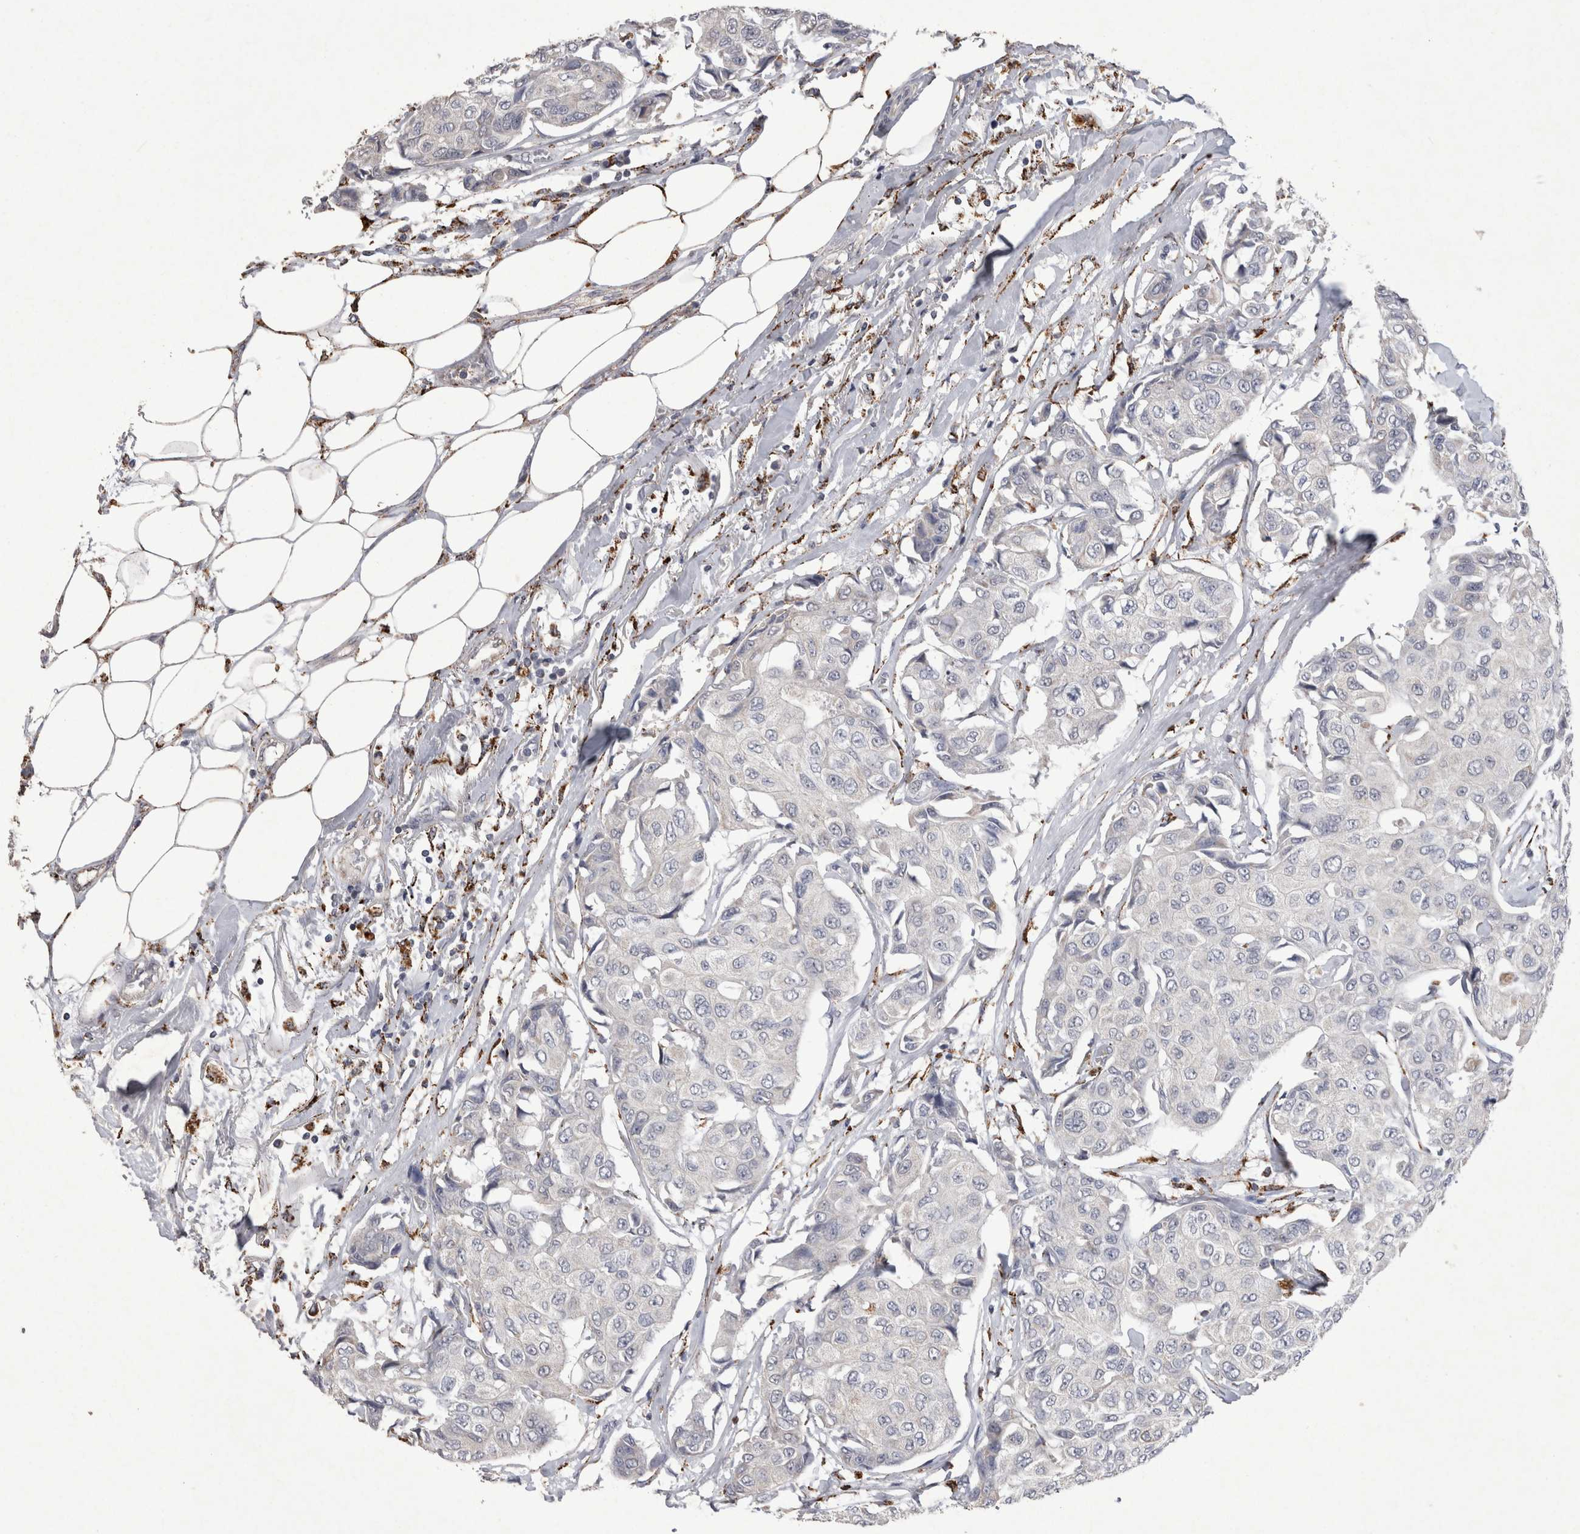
{"staining": {"intensity": "negative", "quantity": "none", "location": "none"}, "tissue": "breast cancer", "cell_type": "Tumor cells", "image_type": "cancer", "snomed": [{"axis": "morphology", "description": "Duct carcinoma"}, {"axis": "topography", "description": "Breast"}], "caption": "Immunohistochemistry of human breast invasive ductal carcinoma exhibits no expression in tumor cells.", "gene": "DKK3", "patient": {"sex": "female", "age": 80}}